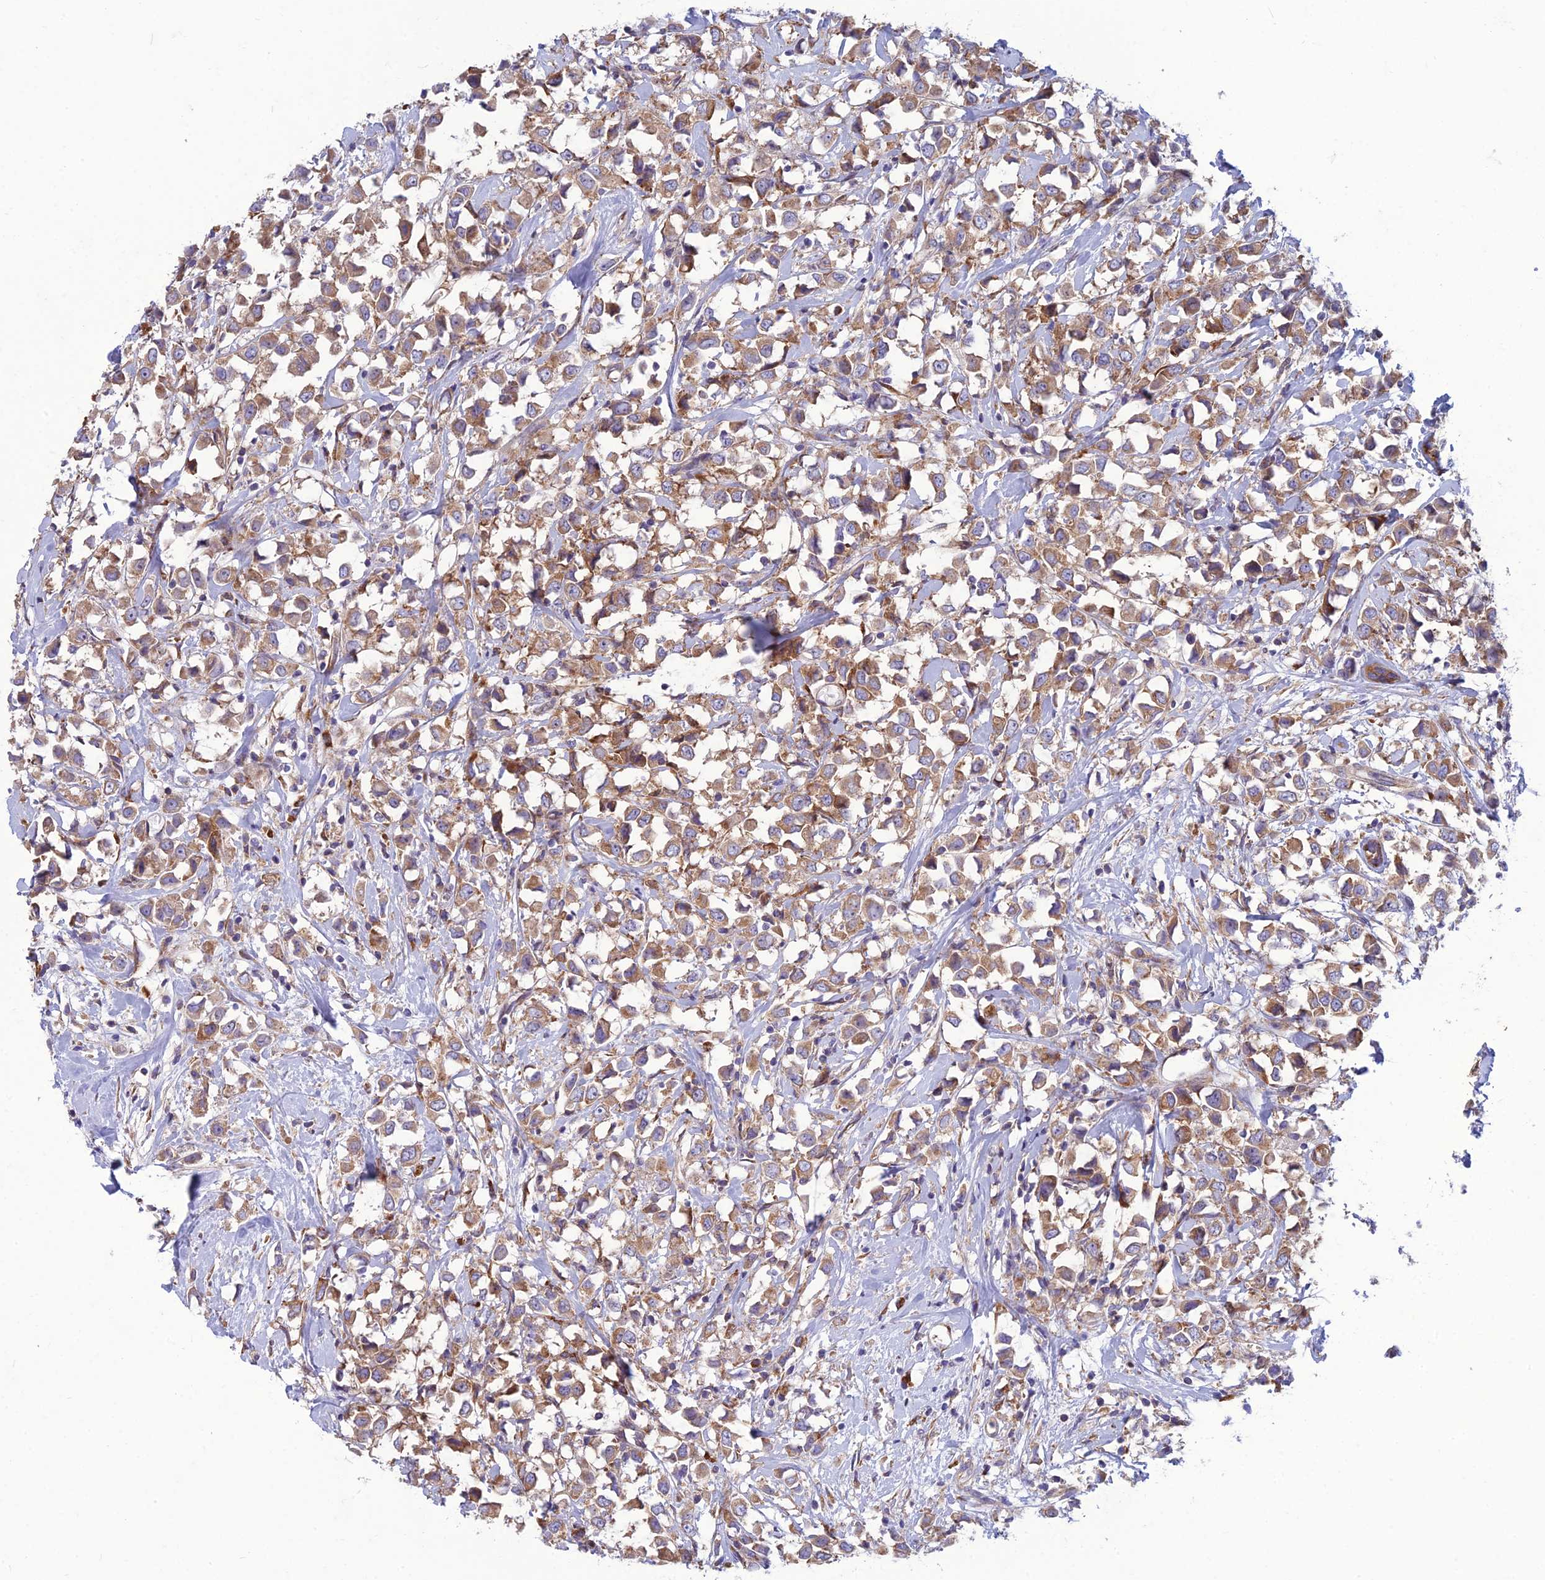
{"staining": {"intensity": "moderate", "quantity": ">75%", "location": "cytoplasmic/membranous"}, "tissue": "breast cancer", "cell_type": "Tumor cells", "image_type": "cancer", "snomed": [{"axis": "morphology", "description": "Duct carcinoma"}, {"axis": "topography", "description": "Breast"}], "caption": "Protein analysis of invasive ductal carcinoma (breast) tissue displays moderate cytoplasmic/membranous expression in approximately >75% of tumor cells.", "gene": "RPL17-C18orf32", "patient": {"sex": "female", "age": 61}}